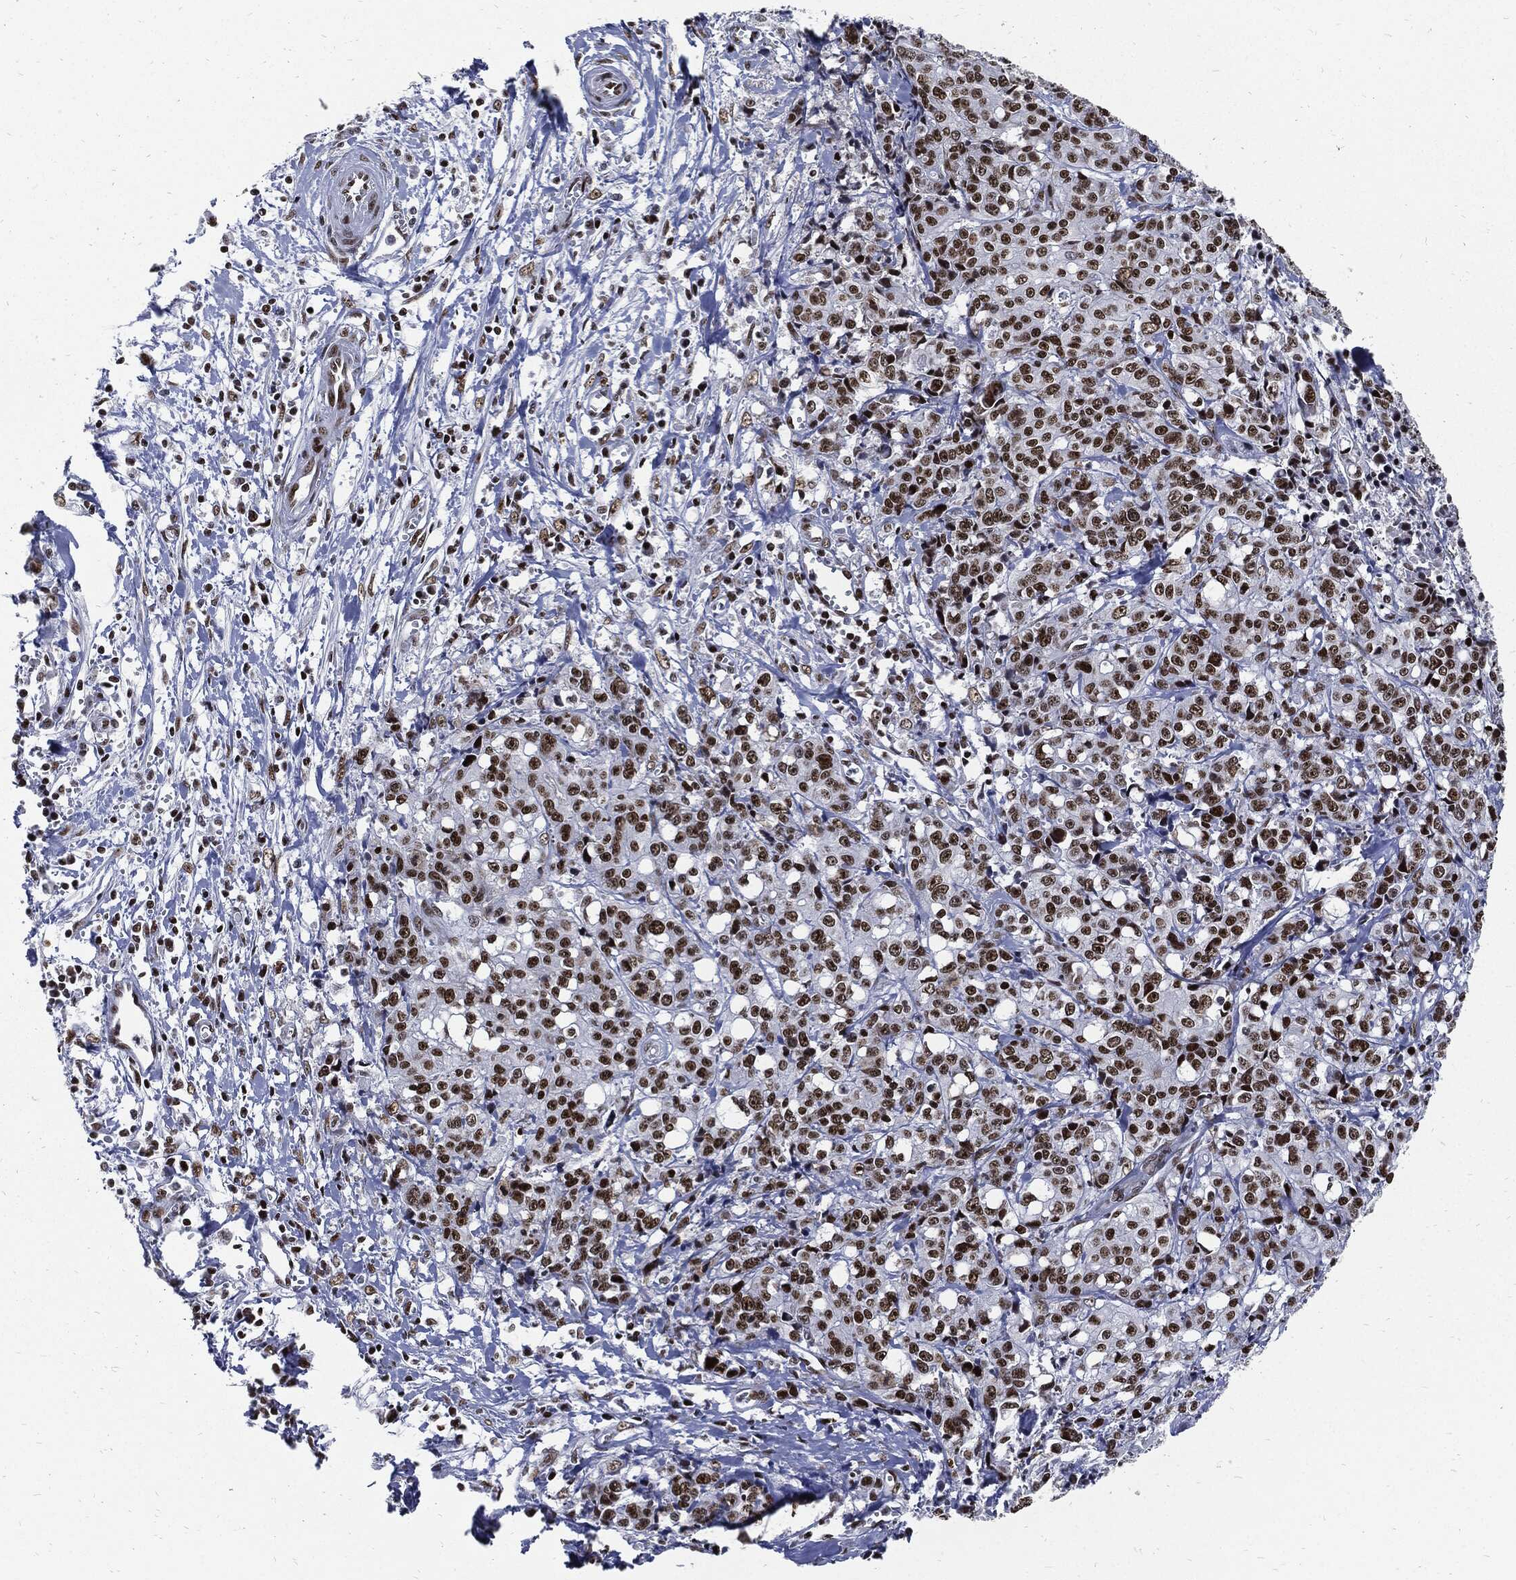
{"staining": {"intensity": "strong", "quantity": ">75%", "location": "nuclear"}, "tissue": "pancreatic cancer", "cell_type": "Tumor cells", "image_type": "cancer", "snomed": [{"axis": "morphology", "description": "Adenocarcinoma, NOS"}, {"axis": "topography", "description": "Pancreas"}], "caption": "A brown stain shows strong nuclear positivity of a protein in pancreatic cancer (adenocarcinoma) tumor cells.", "gene": "TERF2", "patient": {"sex": "male", "age": 64}}